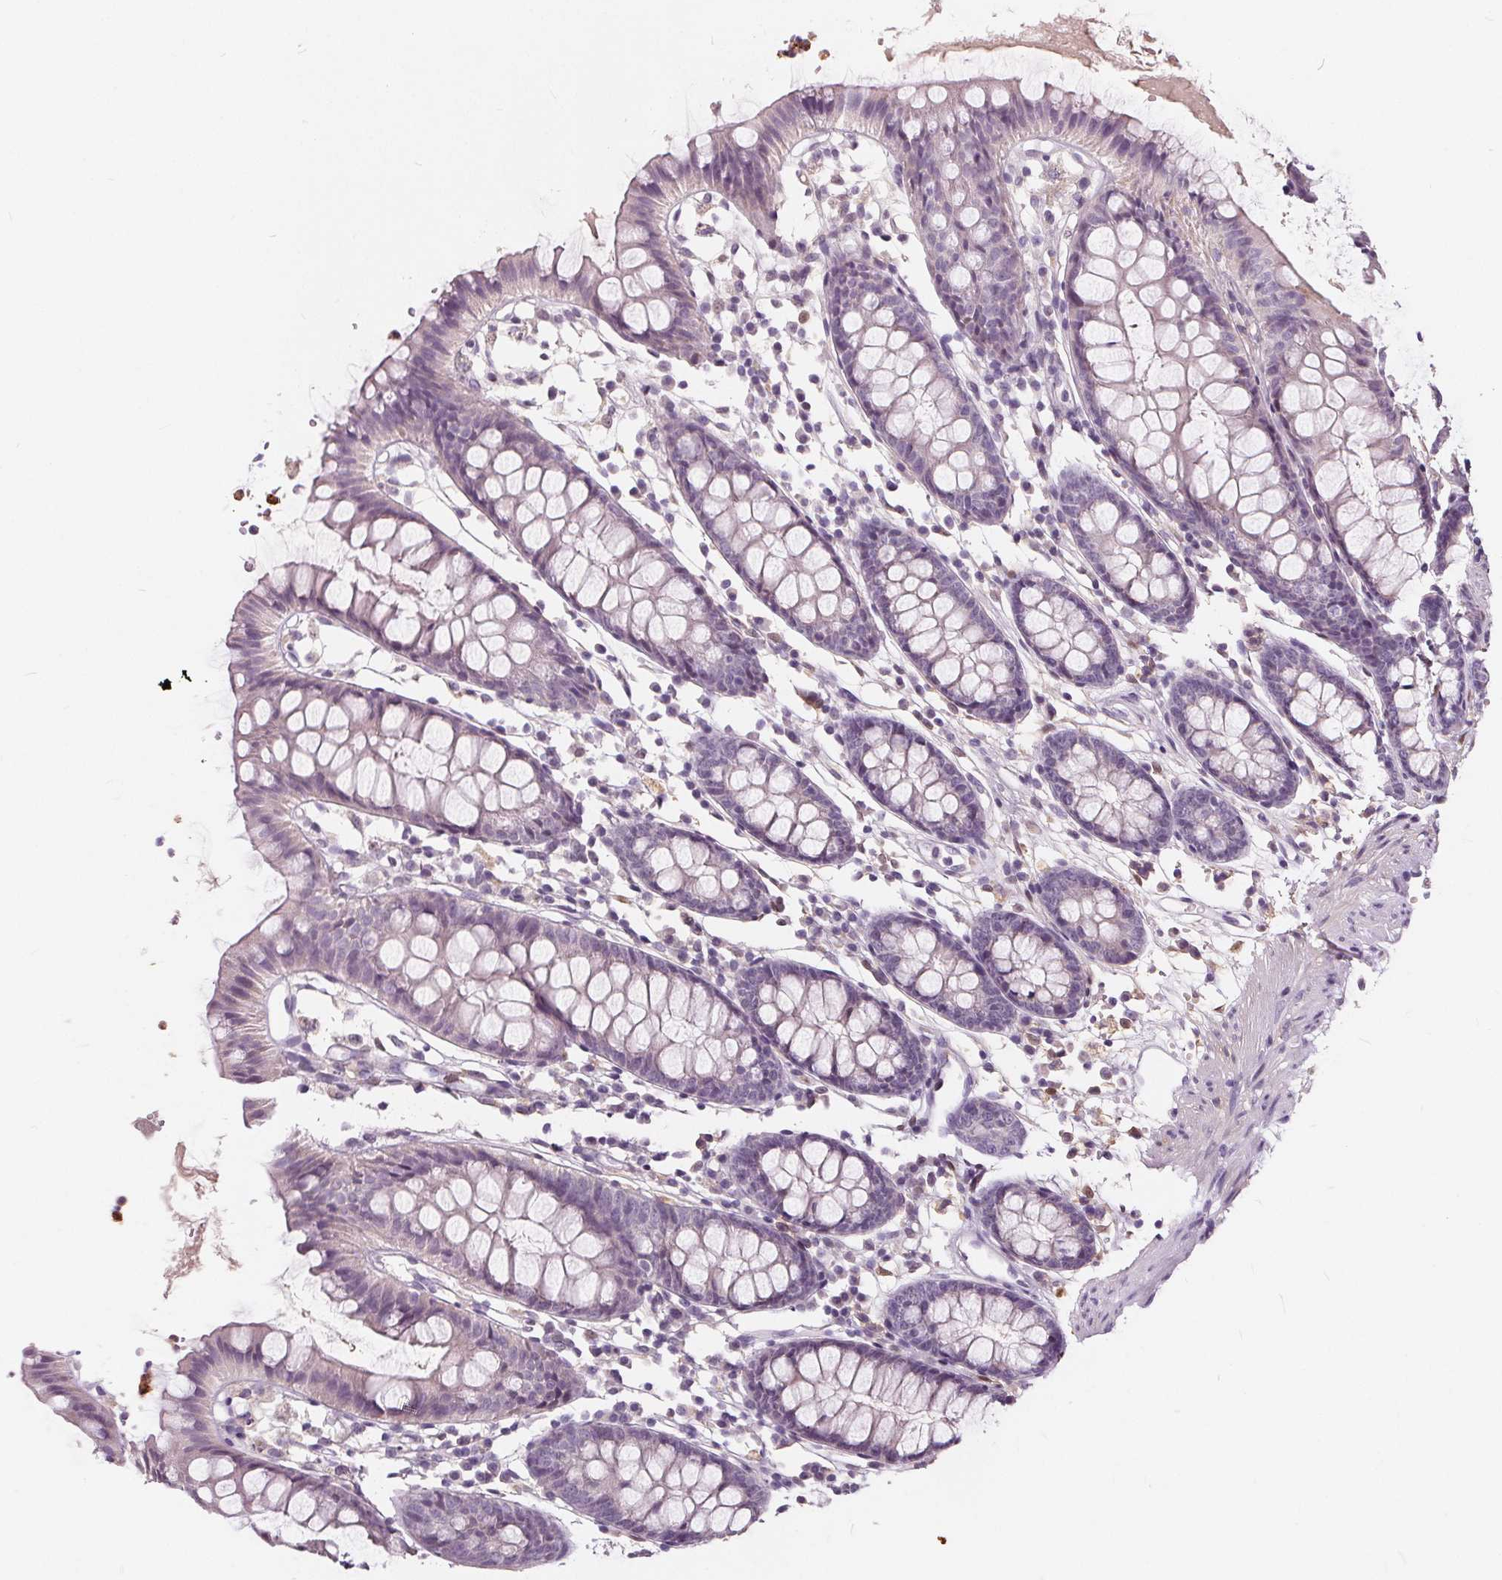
{"staining": {"intensity": "negative", "quantity": "none", "location": "none"}, "tissue": "colon", "cell_type": "Endothelial cells", "image_type": "normal", "snomed": [{"axis": "morphology", "description": "Normal tissue, NOS"}, {"axis": "topography", "description": "Colon"}], "caption": "DAB immunohistochemical staining of benign human colon exhibits no significant expression in endothelial cells. (DAB (3,3'-diaminobenzidine) immunohistochemistry (IHC), high magnification).", "gene": "HAAO", "patient": {"sex": "female", "age": 84}}